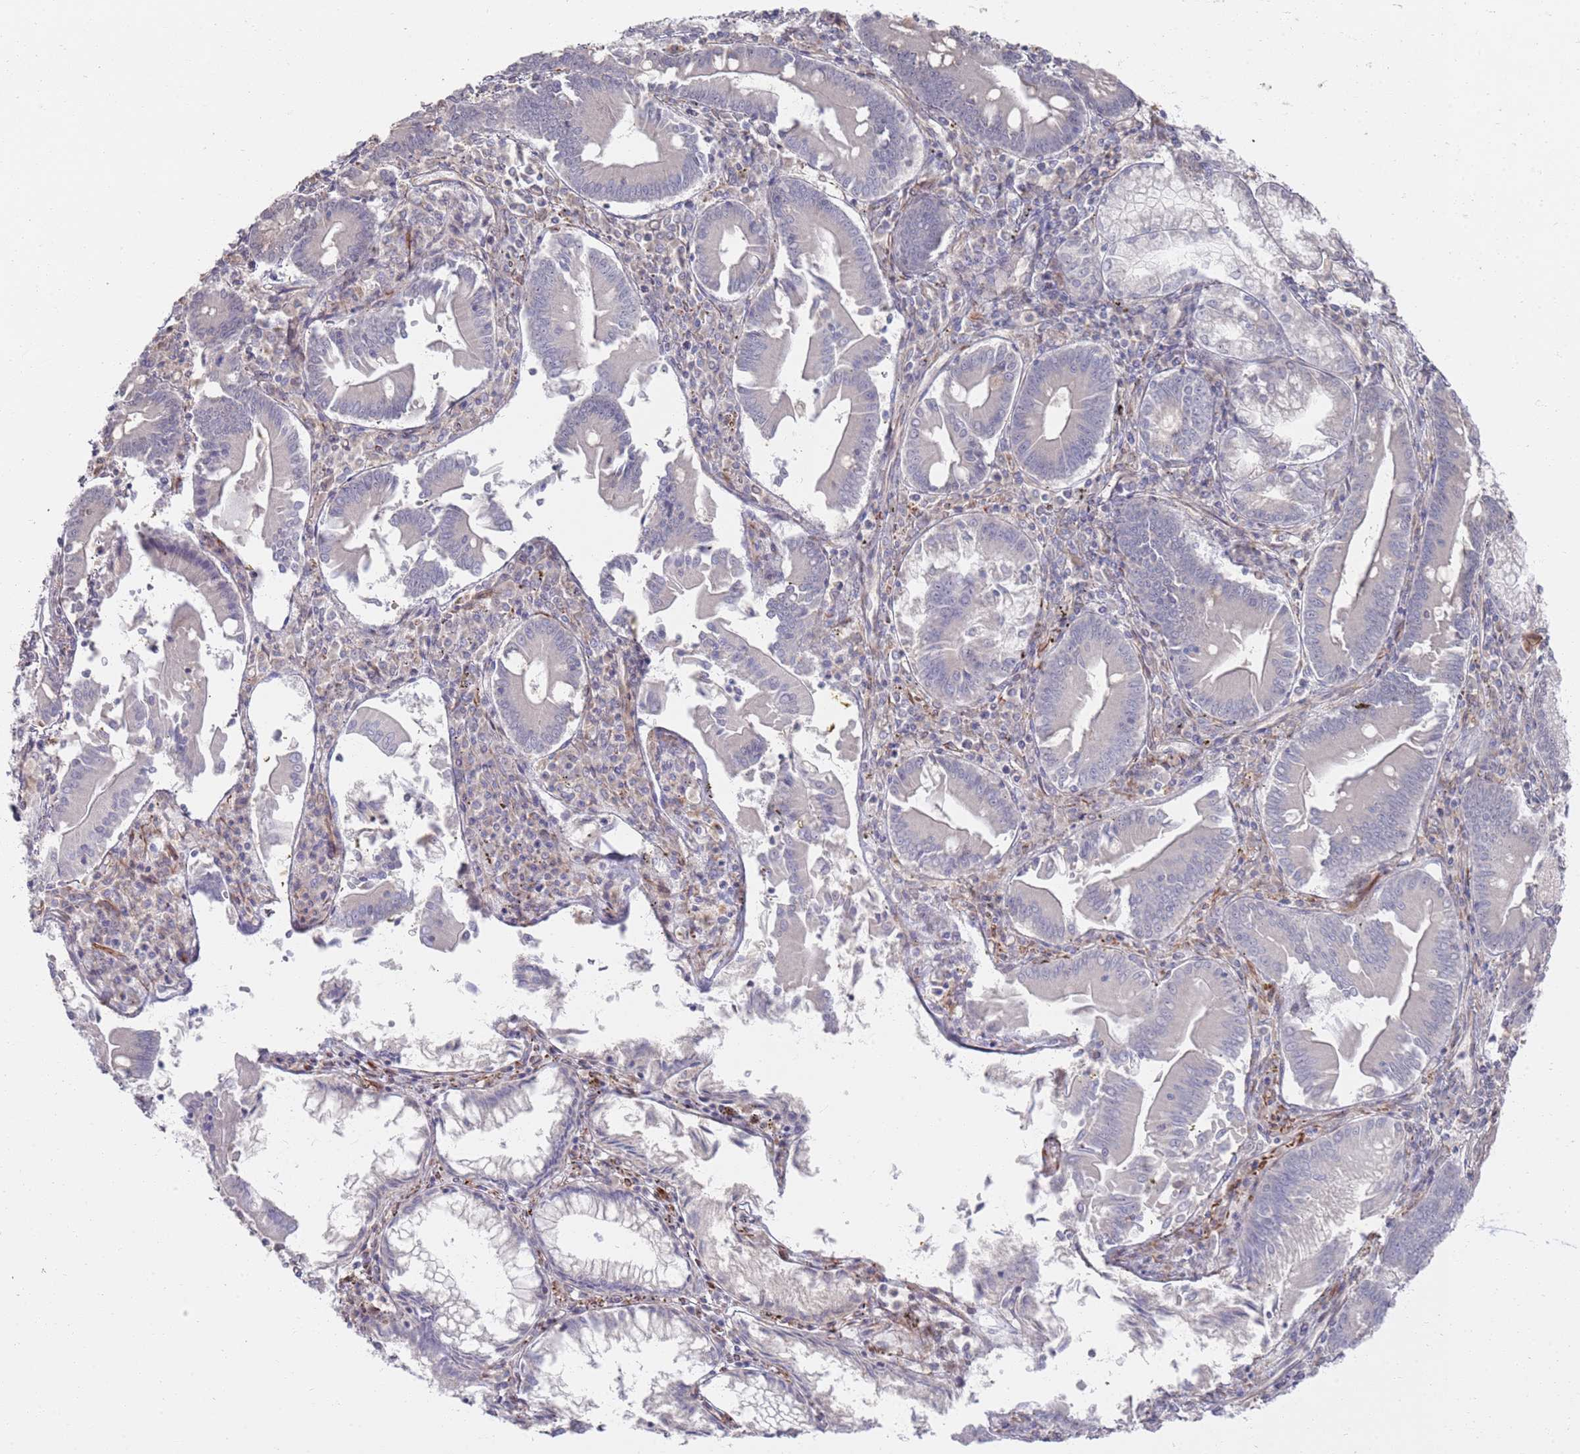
{"staining": {"intensity": "negative", "quantity": "none", "location": "none"}, "tissue": "pancreatic cancer", "cell_type": "Tumor cells", "image_type": "cancer", "snomed": [{"axis": "morphology", "description": "Adenocarcinoma, NOS"}, {"axis": "topography", "description": "Pancreas"}], "caption": "Pancreatic cancer stained for a protein using IHC shows no staining tumor cells.", "gene": "PHF21A", "patient": {"sex": "female", "age": 50}}